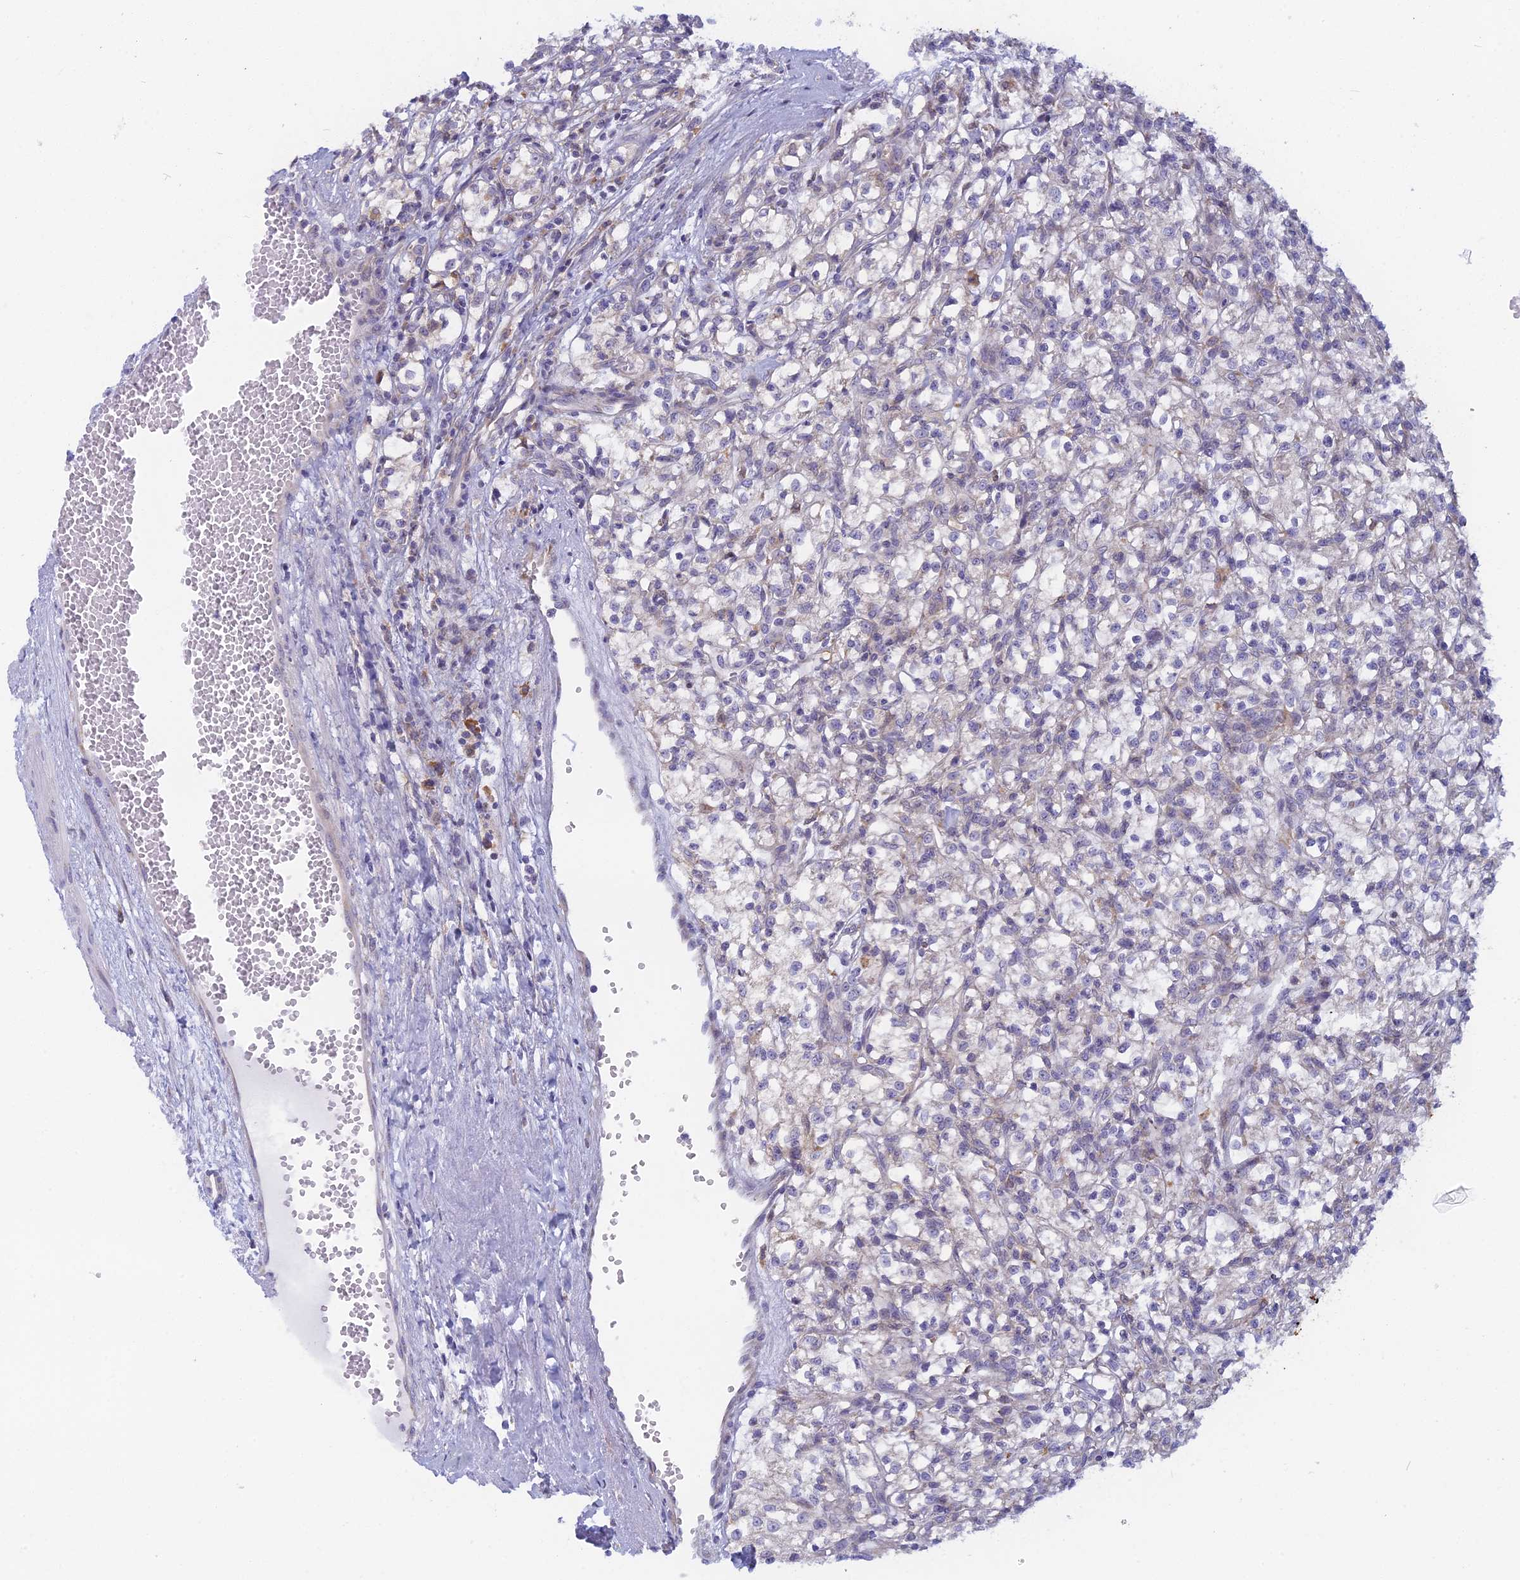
{"staining": {"intensity": "negative", "quantity": "none", "location": "none"}, "tissue": "renal cancer", "cell_type": "Tumor cells", "image_type": "cancer", "snomed": [{"axis": "morphology", "description": "Adenocarcinoma, NOS"}, {"axis": "topography", "description": "Kidney"}], "caption": "Immunohistochemistry (IHC) of renal adenocarcinoma shows no positivity in tumor cells. (Brightfield microscopy of DAB immunohistochemistry at high magnification).", "gene": "DDX51", "patient": {"sex": "female", "age": 59}}